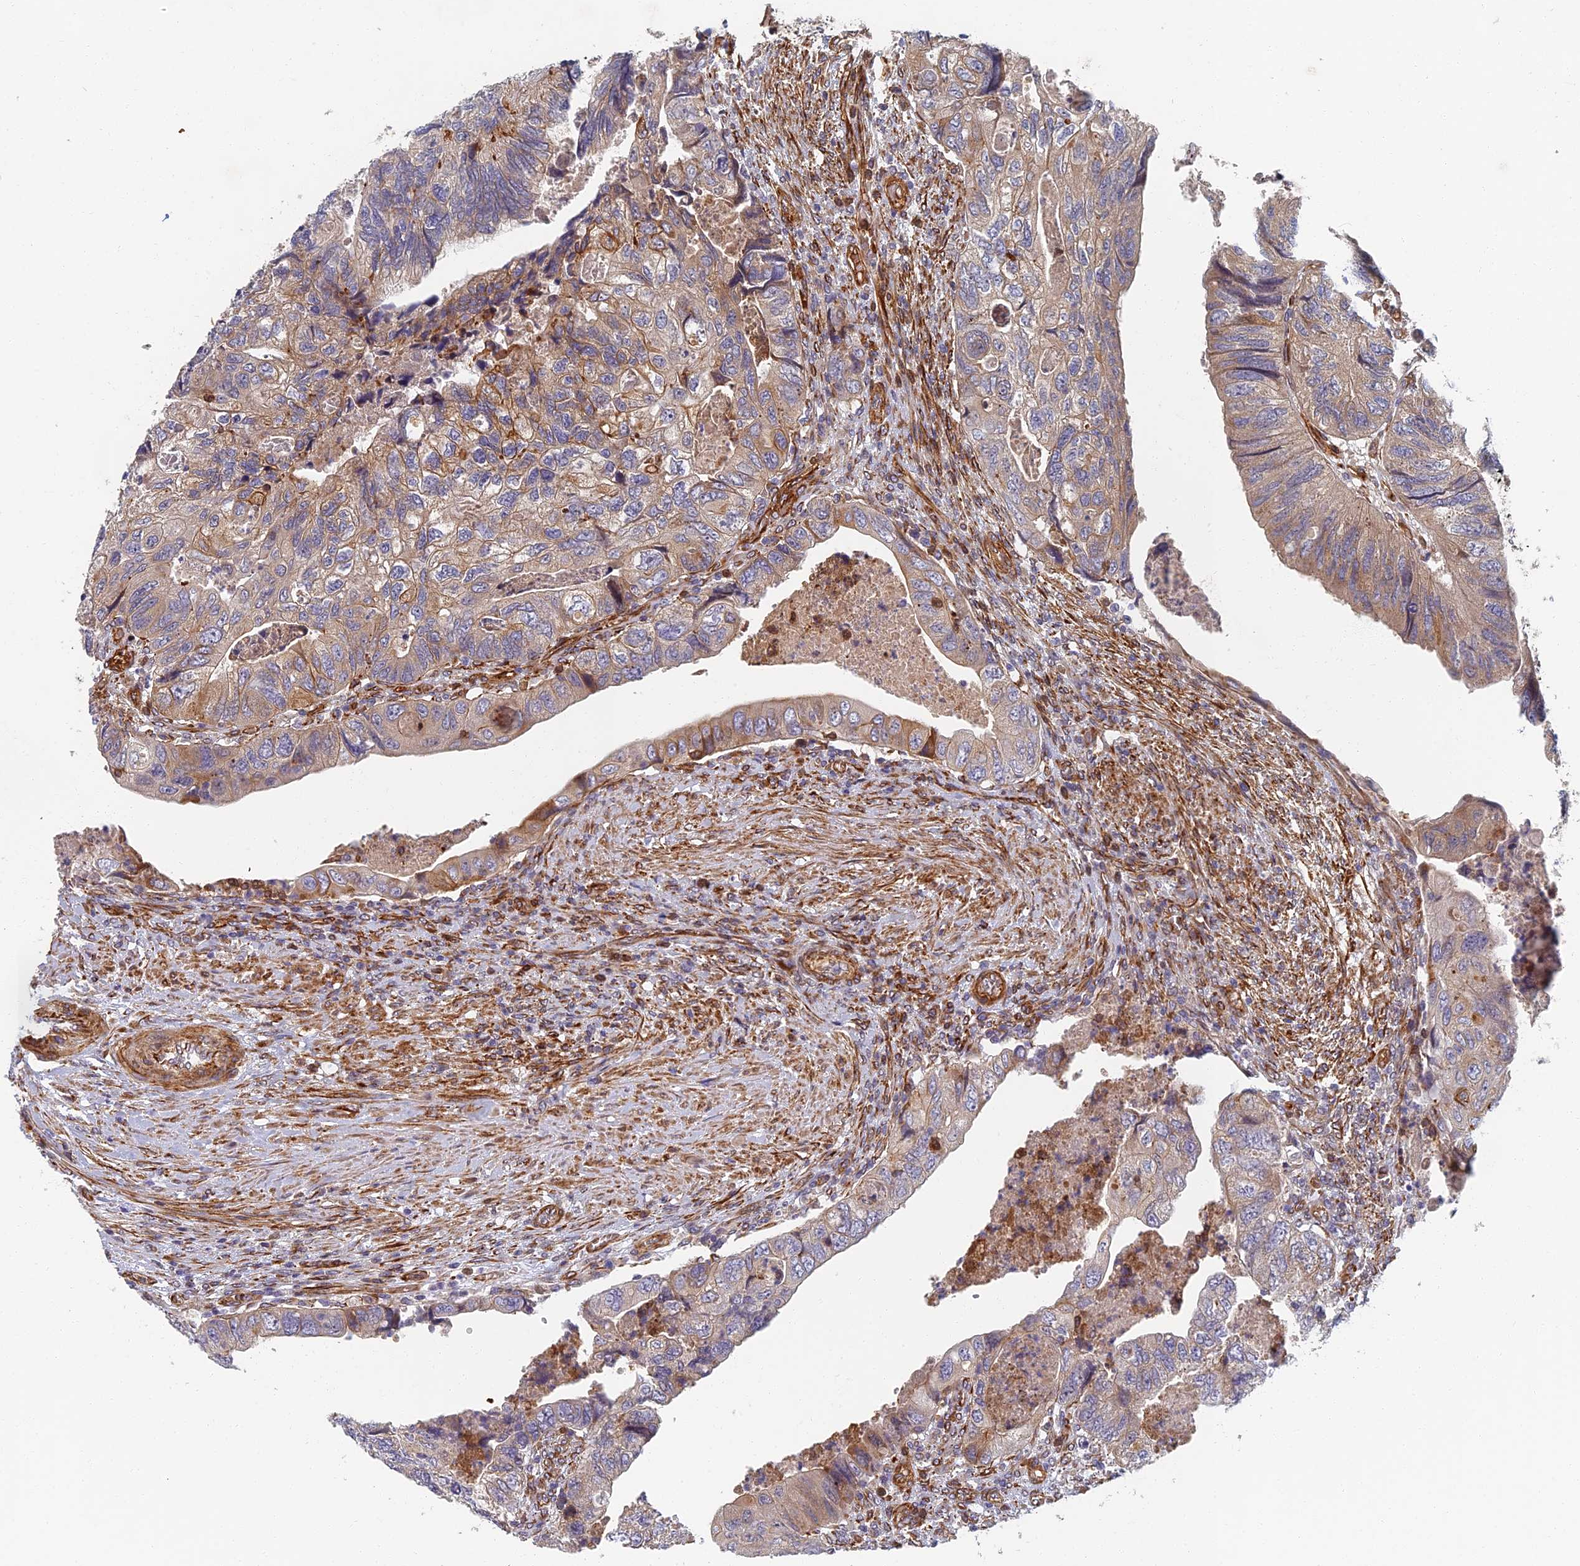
{"staining": {"intensity": "moderate", "quantity": "25%-75%", "location": "cytoplasmic/membranous"}, "tissue": "colorectal cancer", "cell_type": "Tumor cells", "image_type": "cancer", "snomed": [{"axis": "morphology", "description": "Adenocarcinoma, NOS"}, {"axis": "topography", "description": "Rectum"}], "caption": "About 25%-75% of tumor cells in human adenocarcinoma (colorectal) display moderate cytoplasmic/membranous protein expression as visualized by brown immunohistochemical staining.", "gene": "ABCB10", "patient": {"sex": "male", "age": 63}}